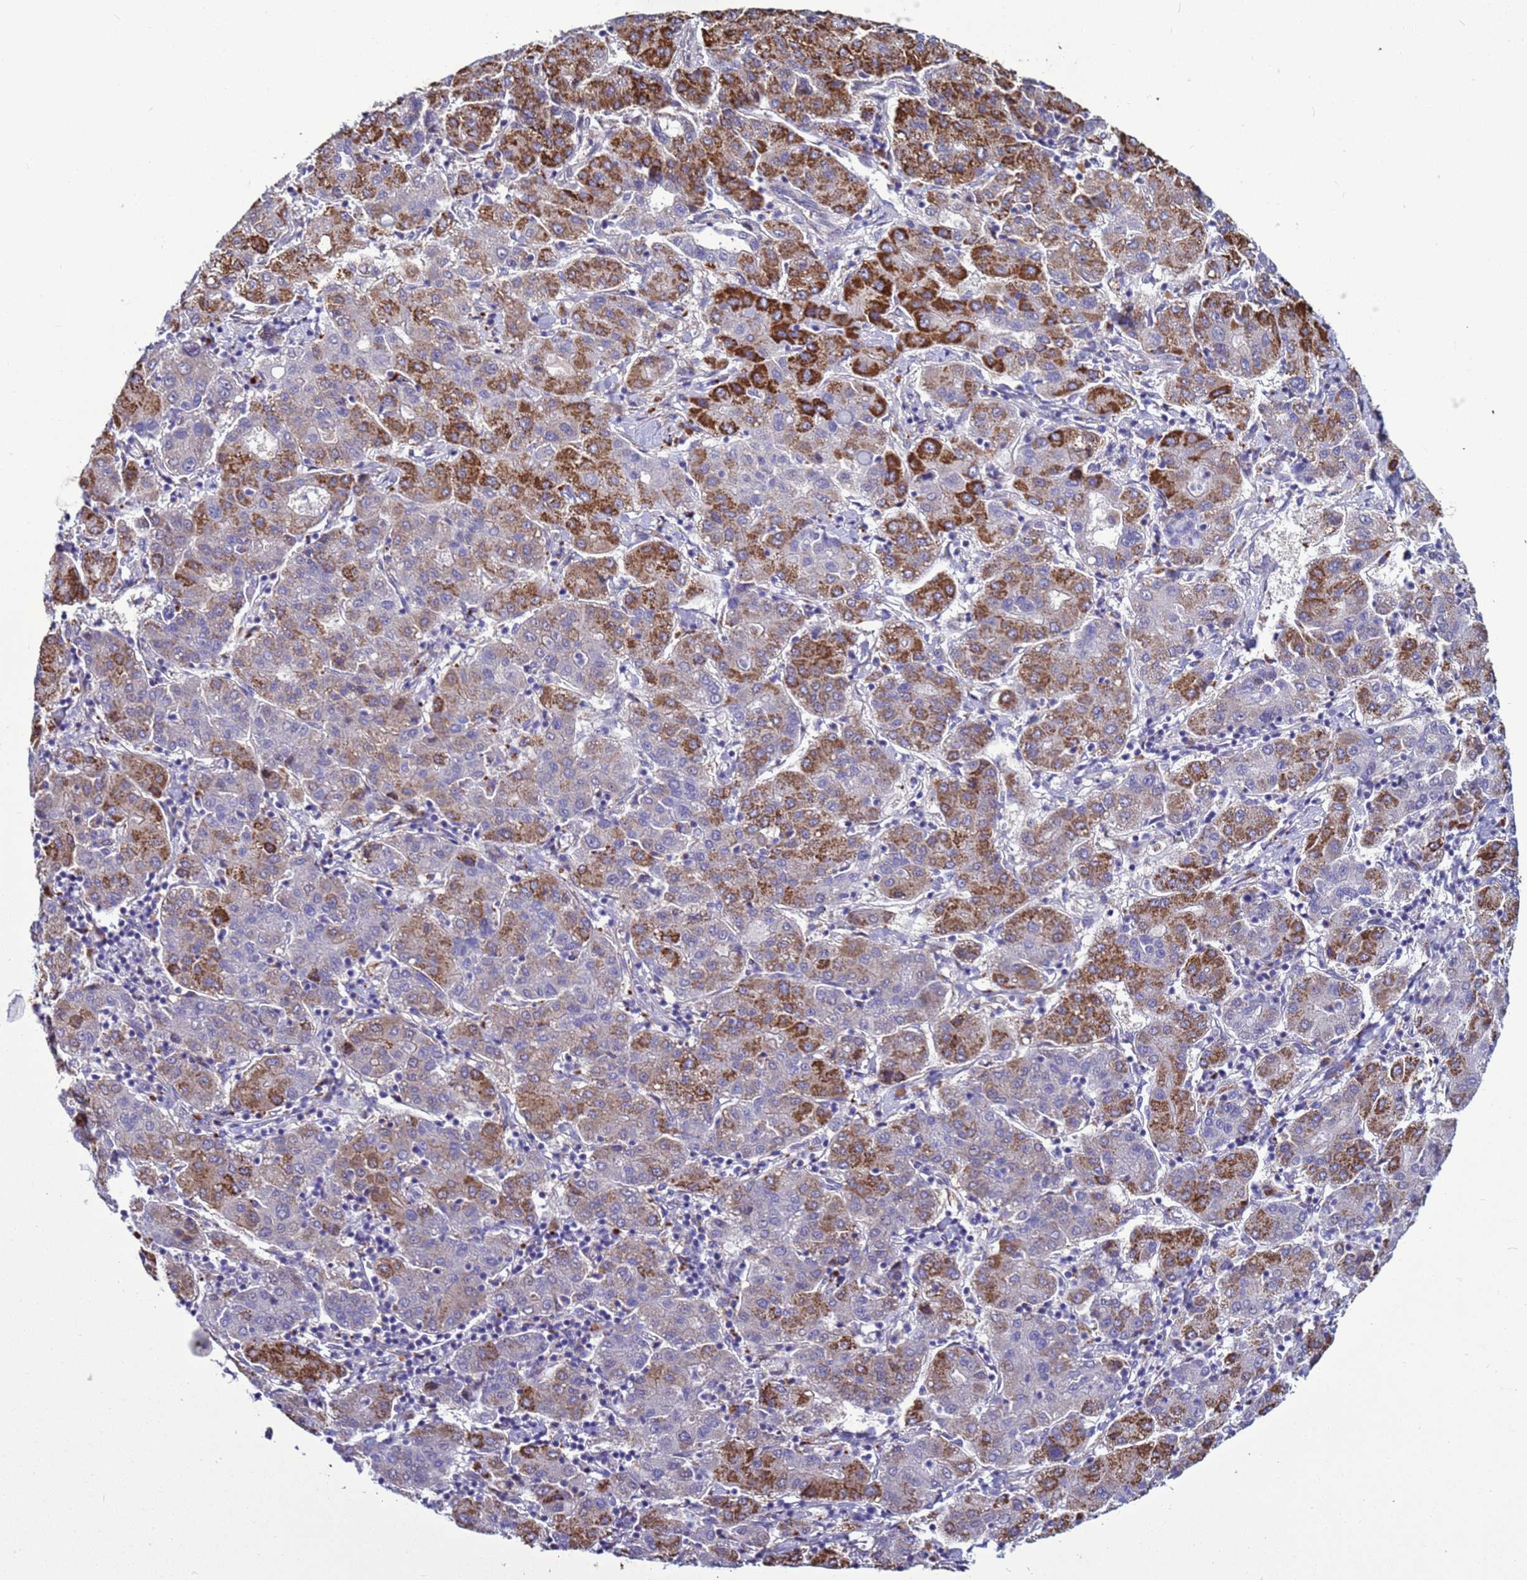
{"staining": {"intensity": "strong", "quantity": "25%-75%", "location": "cytoplasmic/membranous"}, "tissue": "liver cancer", "cell_type": "Tumor cells", "image_type": "cancer", "snomed": [{"axis": "morphology", "description": "Carcinoma, Hepatocellular, NOS"}, {"axis": "topography", "description": "Liver"}], "caption": "Protein staining of hepatocellular carcinoma (liver) tissue shows strong cytoplasmic/membranous staining in about 25%-75% of tumor cells.", "gene": "NAT2", "patient": {"sex": "male", "age": 65}}